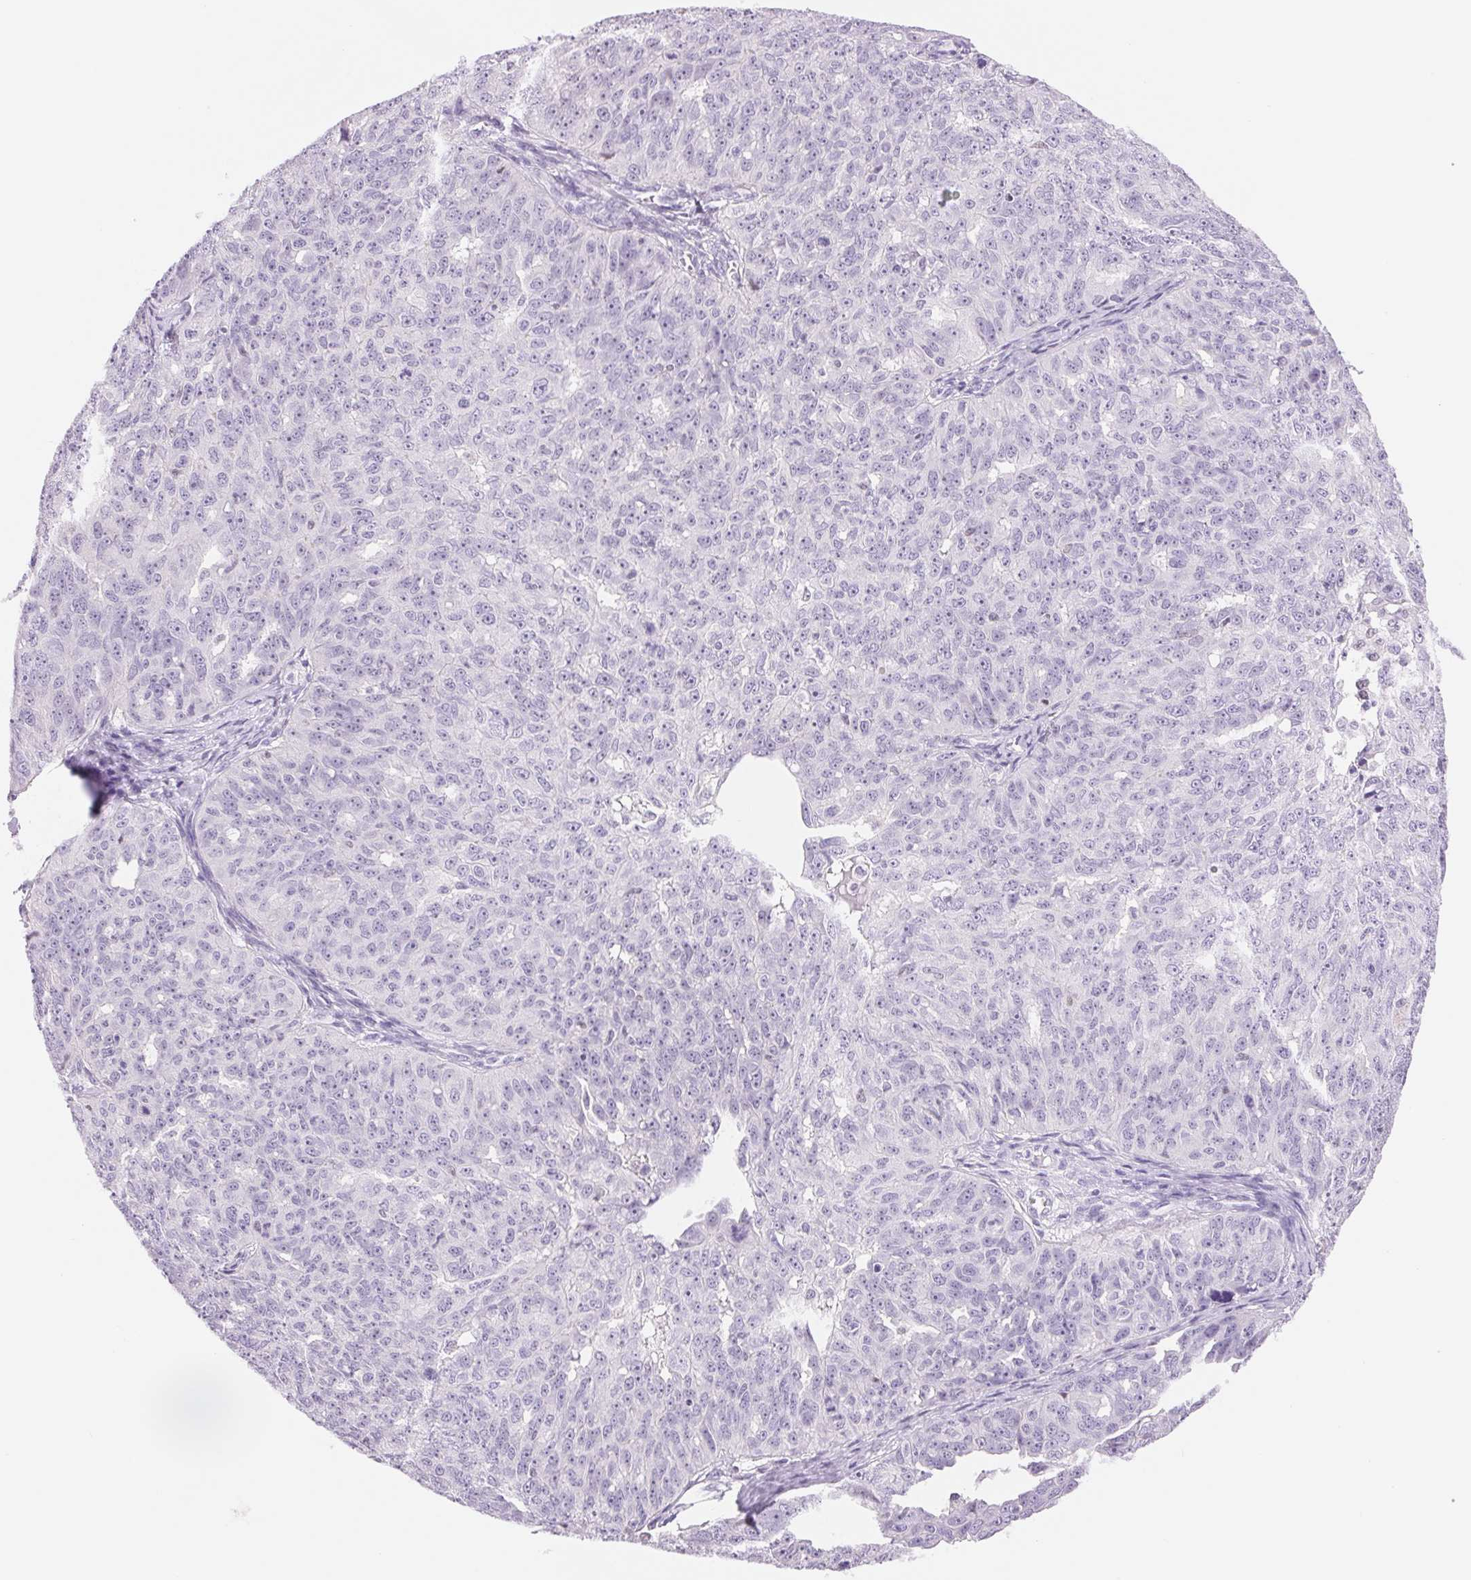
{"staining": {"intensity": "negative", "quantity": "none", "location": "none"}, "tissue": "ovarian cancer", "cell_type": "Tumor cells", "image_type": "cancer", "snomed": [{"axis": "morphology", "description": "Carcinoma, endometroid"}, {"axis": "topography", "description": "Ovary"}], "caption": "IHC photomicrograph of ovarian cancer stained for a protein (brown), which demonstrates no positivity in tumor cells. (IHC, brightfield microscopy, high magnification).", "gene": "ASGR2", "patient": {"sex": "female", "age": 70}}